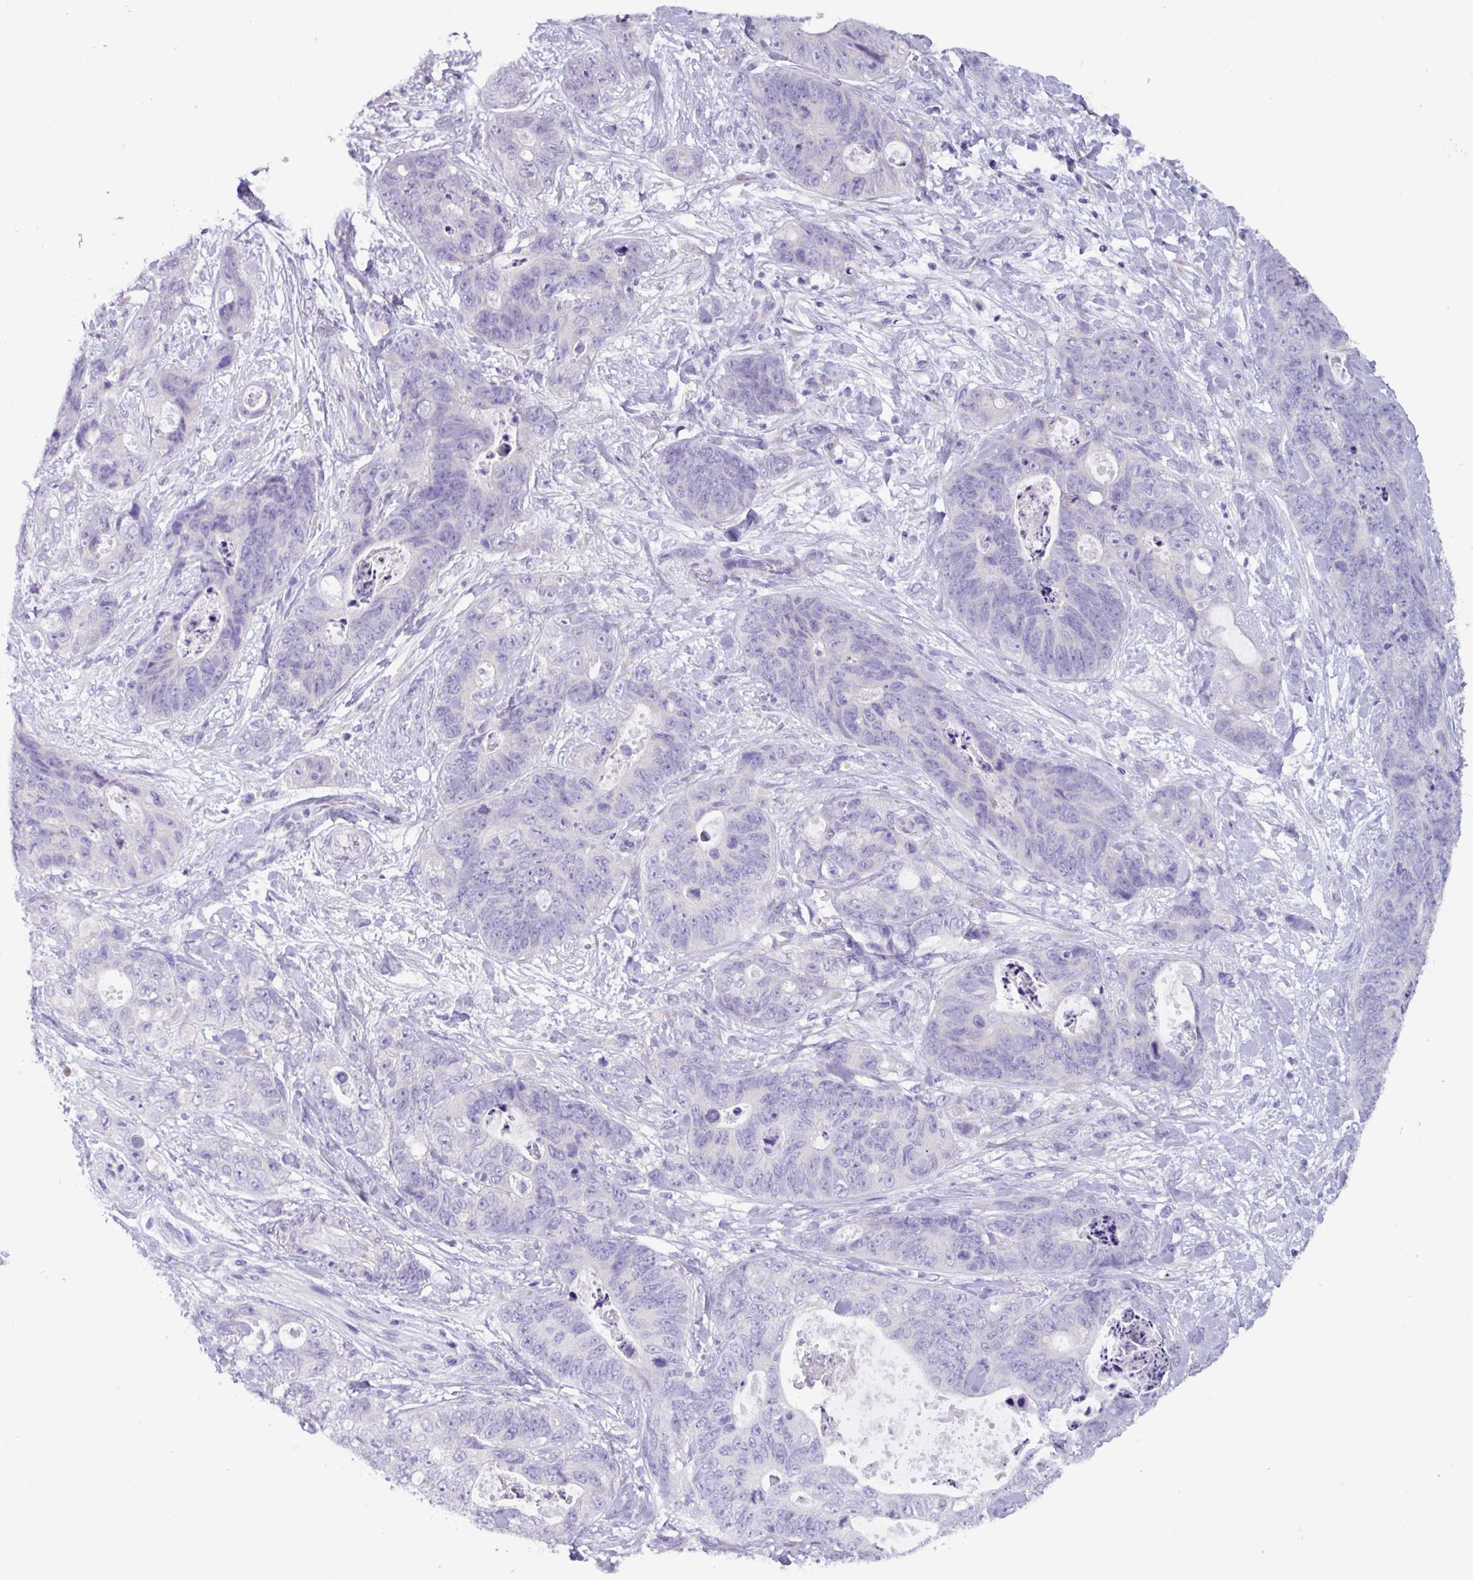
{"staining": {"intensity": "negative", "quantity": "none", "location": "none"}, "tissue": "stomach cancer", "cell_type": "Tumor cells", "image_type": "cancer", "snomed": [{"axis": "morphology", "description": "Normal tissue, NOS"}, {"axis": "morphology", "description": "Adenocarcinoma, NOS"}, {"axis": "topography", "description": "Stomach"}], "caption": "This is an immunohistochemistry (IHC) image of human stomach adenocarcinoma. There is no positivity in tumor cells.", "gene": "STIMATE", "patient": {"sex": "female", "age": 89}}